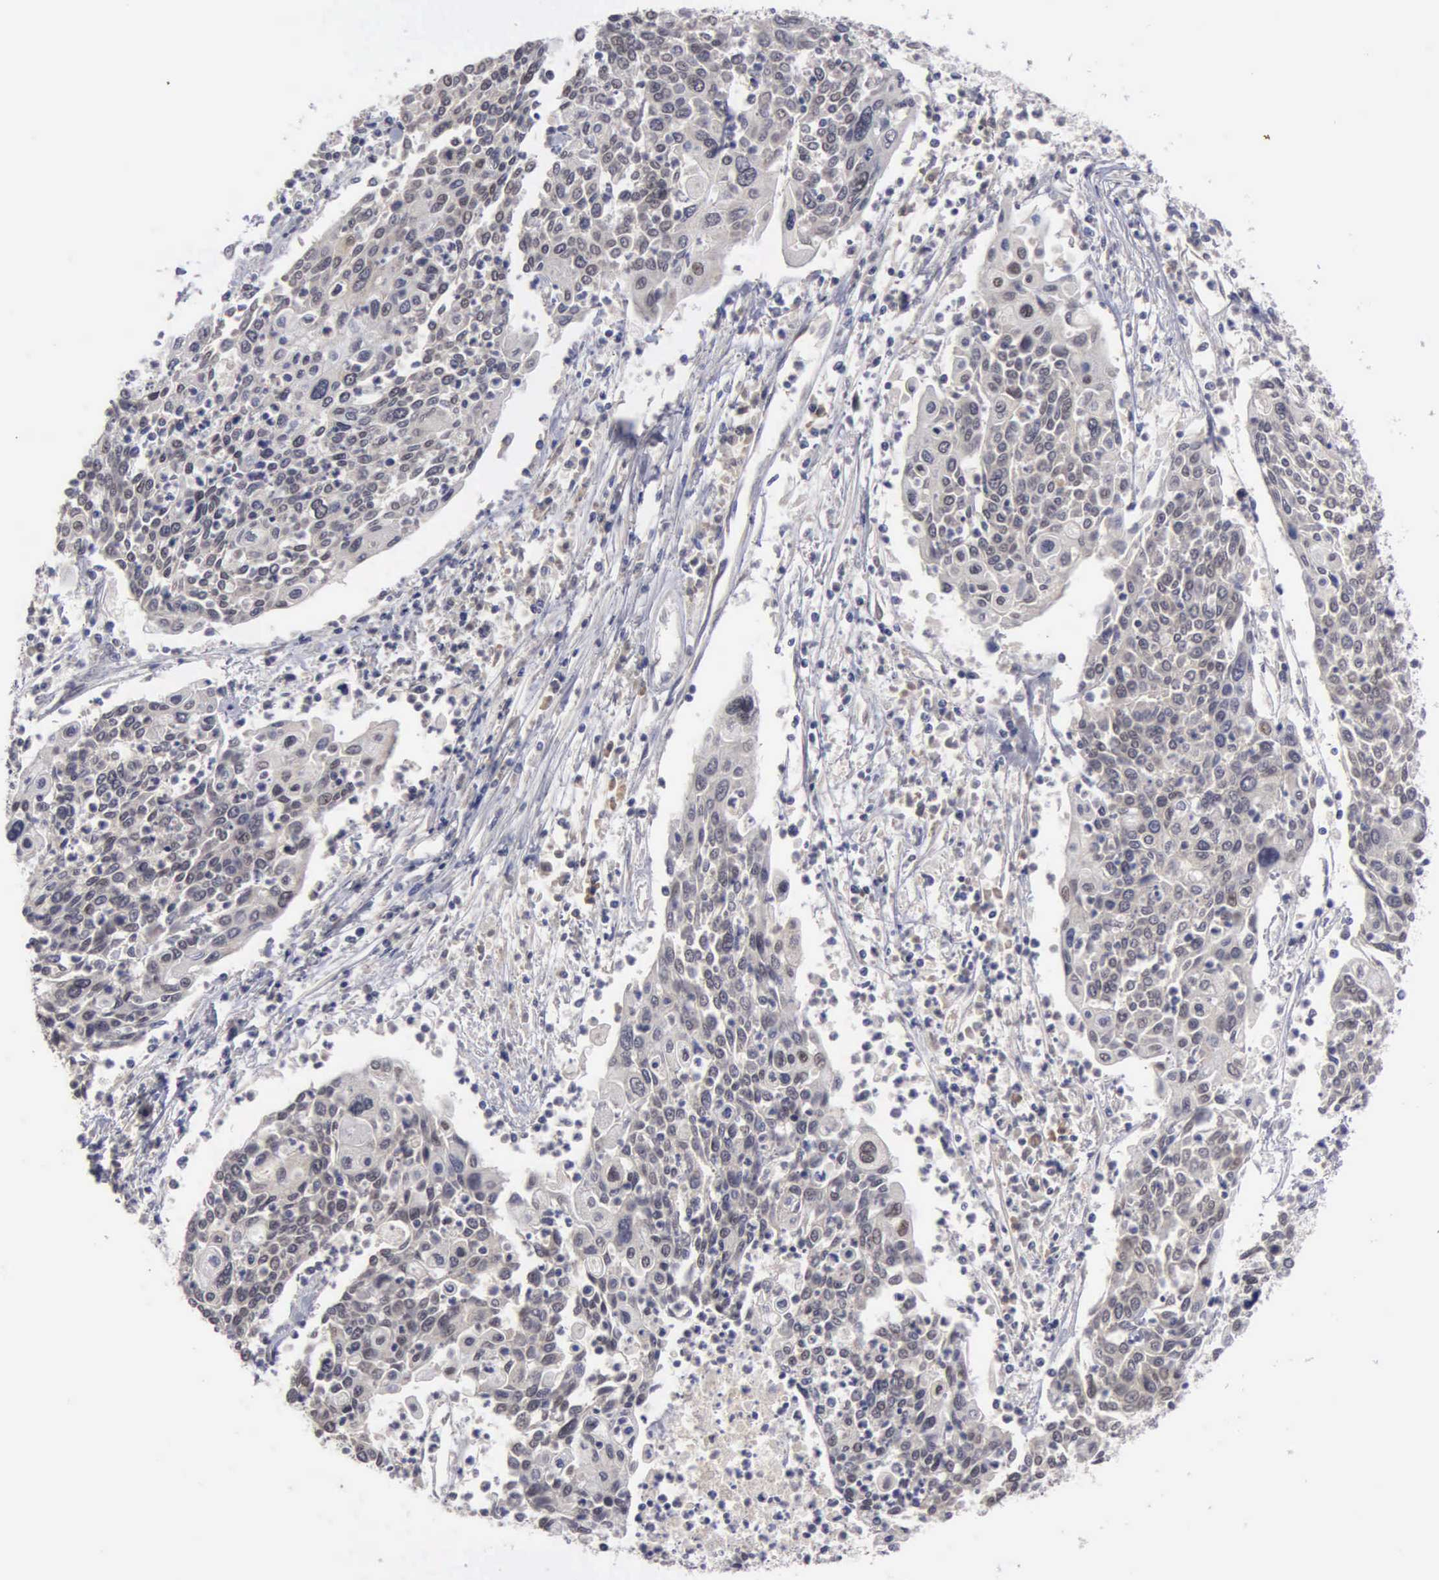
{"staining": {"intensity": "negative", "quantity": "none", "location": "none"}, "tissue": "cervical cancer", "cell_type": "Tumor cells", "image_type": "cancer", "snomed": [{"axis": "morphology", "description": "Squamous cell carcinoma, NOS"}, {"axis": "topography", "description": "Cervix"}], "caption": "A high-resolution micrograph shows IHC staining of cervical cancer, which demonstrates no significant staining in tumor cells.", "gene": "ZBTB33", "patient": {"sex": "female", "age": 40}}